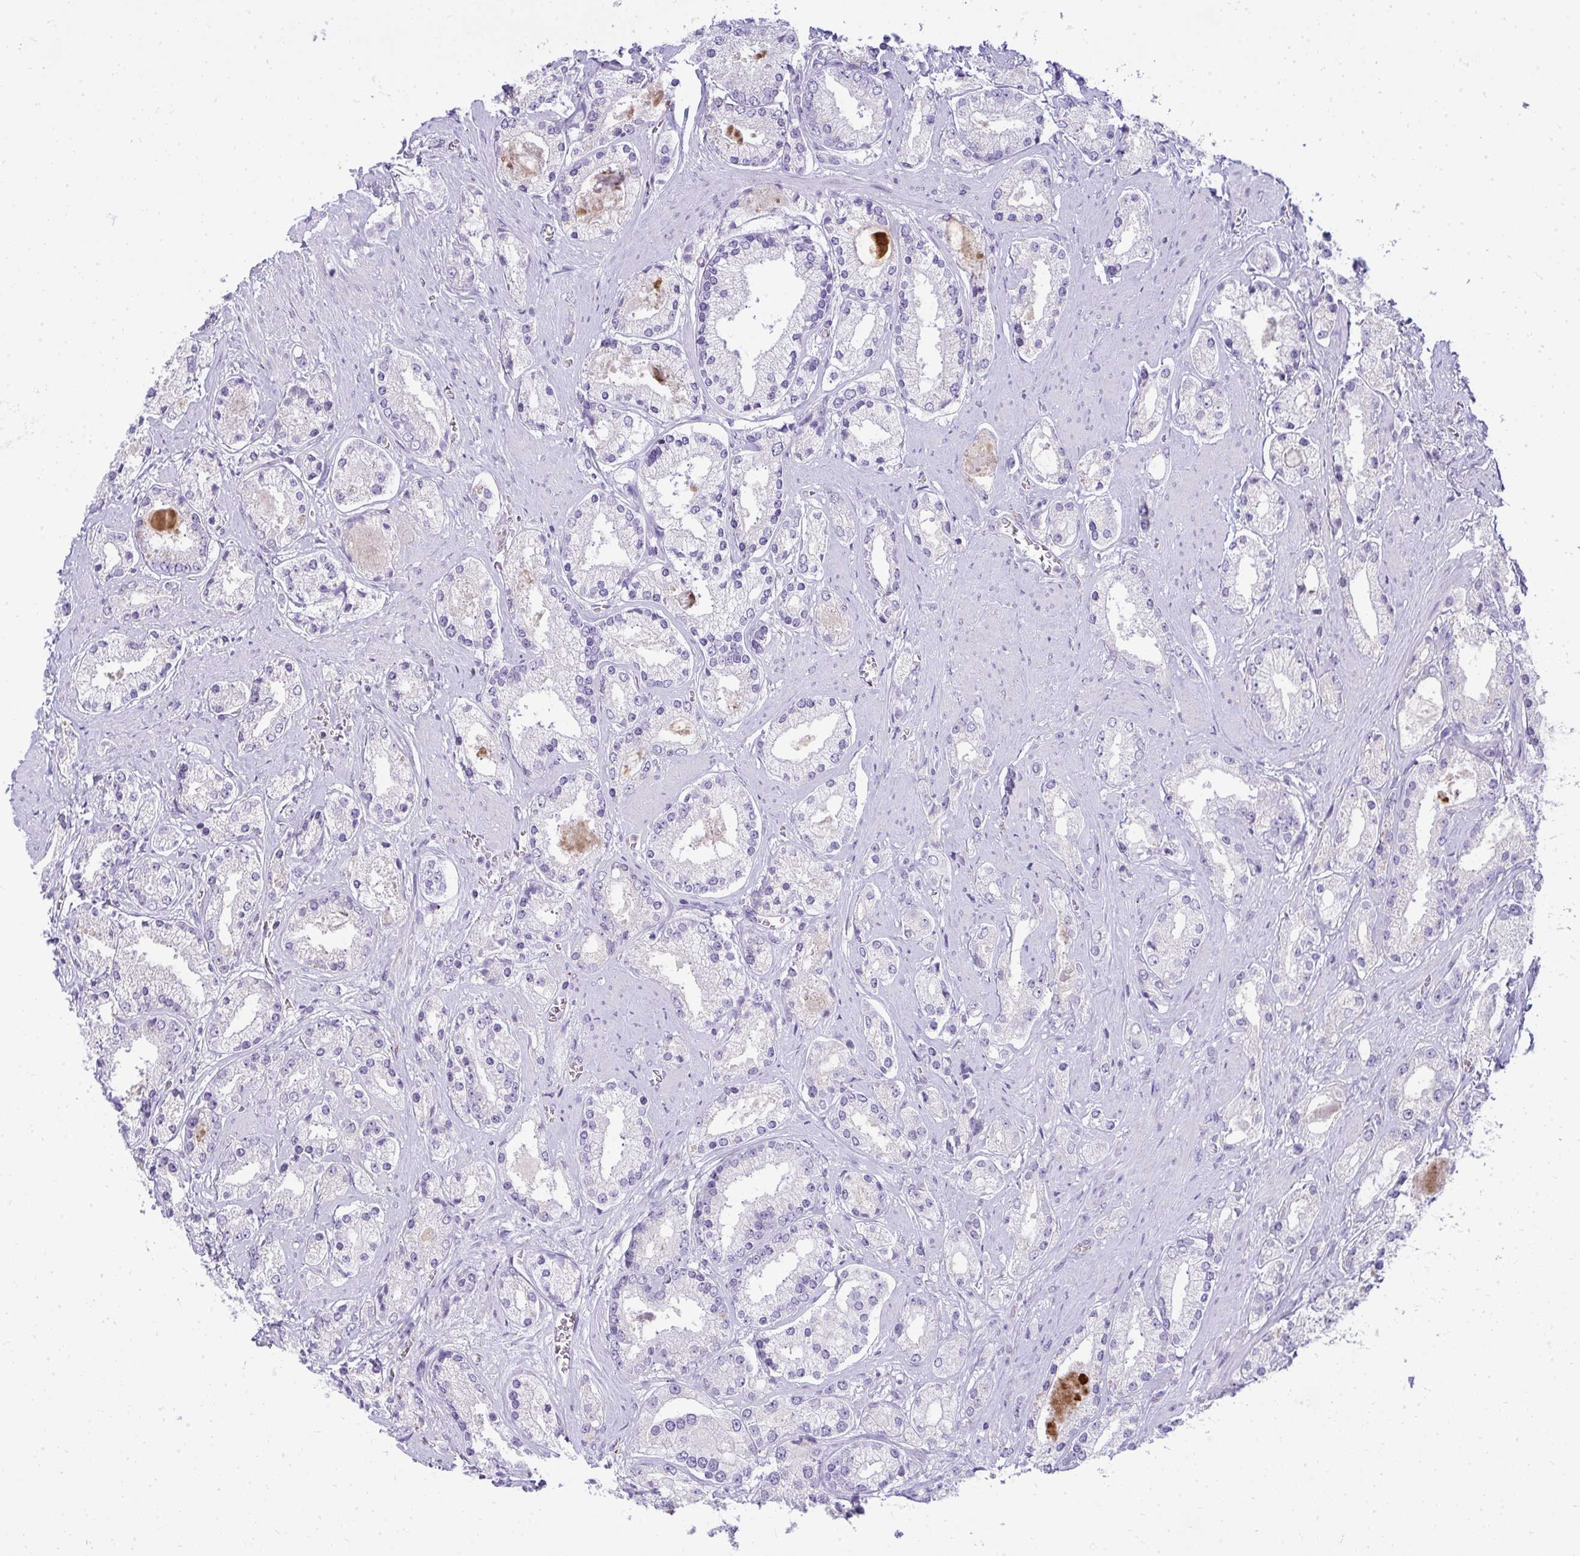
{"staining": {"intensity": "negative", "quantity": "none", "location": "none"}, "tissue": "prostate cancer", "cell_type": "Tumor cells", "image_type": "cancer", "snomed": [{"axis": "morphology", "description": "Adenocarcinoma, High grade"}, {"axis": "topography", "description": "Prostate"}], "caption": "This is a micrograph of IHC staining of prostate adenocarcinoma (high-grade), which shows no staining in tumor cells.", "gene": "VPS4B", "patient": {"sex": "male", "age": 67}}